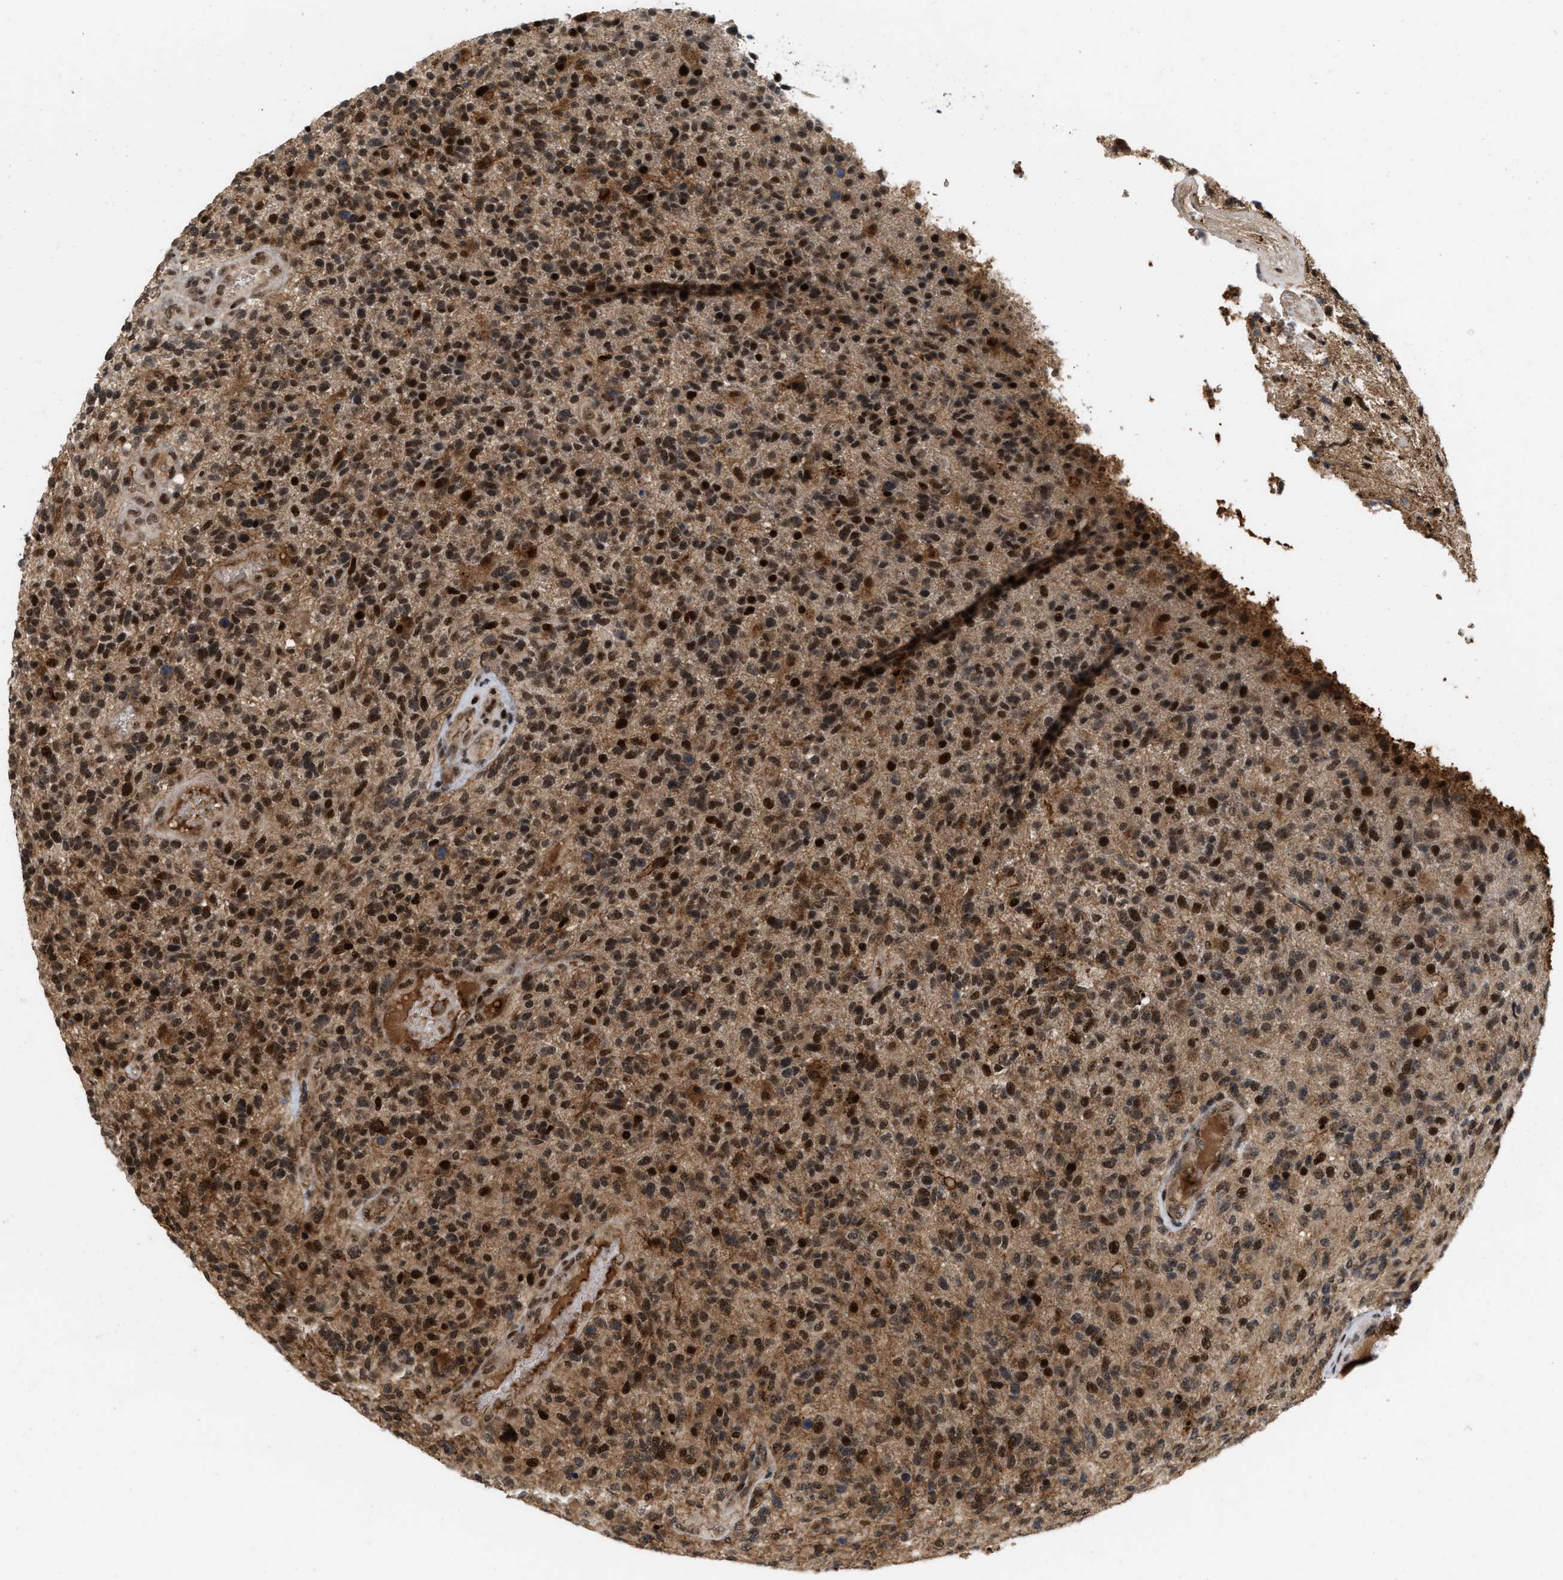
{"staining": {"intensity": "strong", "quantity": ">75%", "location": "nuclear"}, "tissue": "glioma", "cell_type": "Tumor cells", "image_type": "cancer", "snomed": [{"axis": "morphology", "description": "Glioma, malignant, High grade"}, {"axis": "topography", "description": "Brain"}], "caption": "Immunohistochemistry (IHC) staining of glioma, which demonstrates high levels of strong nuclear staining in approximately >75% of tumor cells indicating strong nuclear protein positivity. The staining was performed using DAB (3,3'-diaminobenzidine) (brown) for protein detection and nuclei were counterstained in hematoxylin (blue).", "gene": "ANKRD11", "patient": {"sex": "male", "age": 72}}